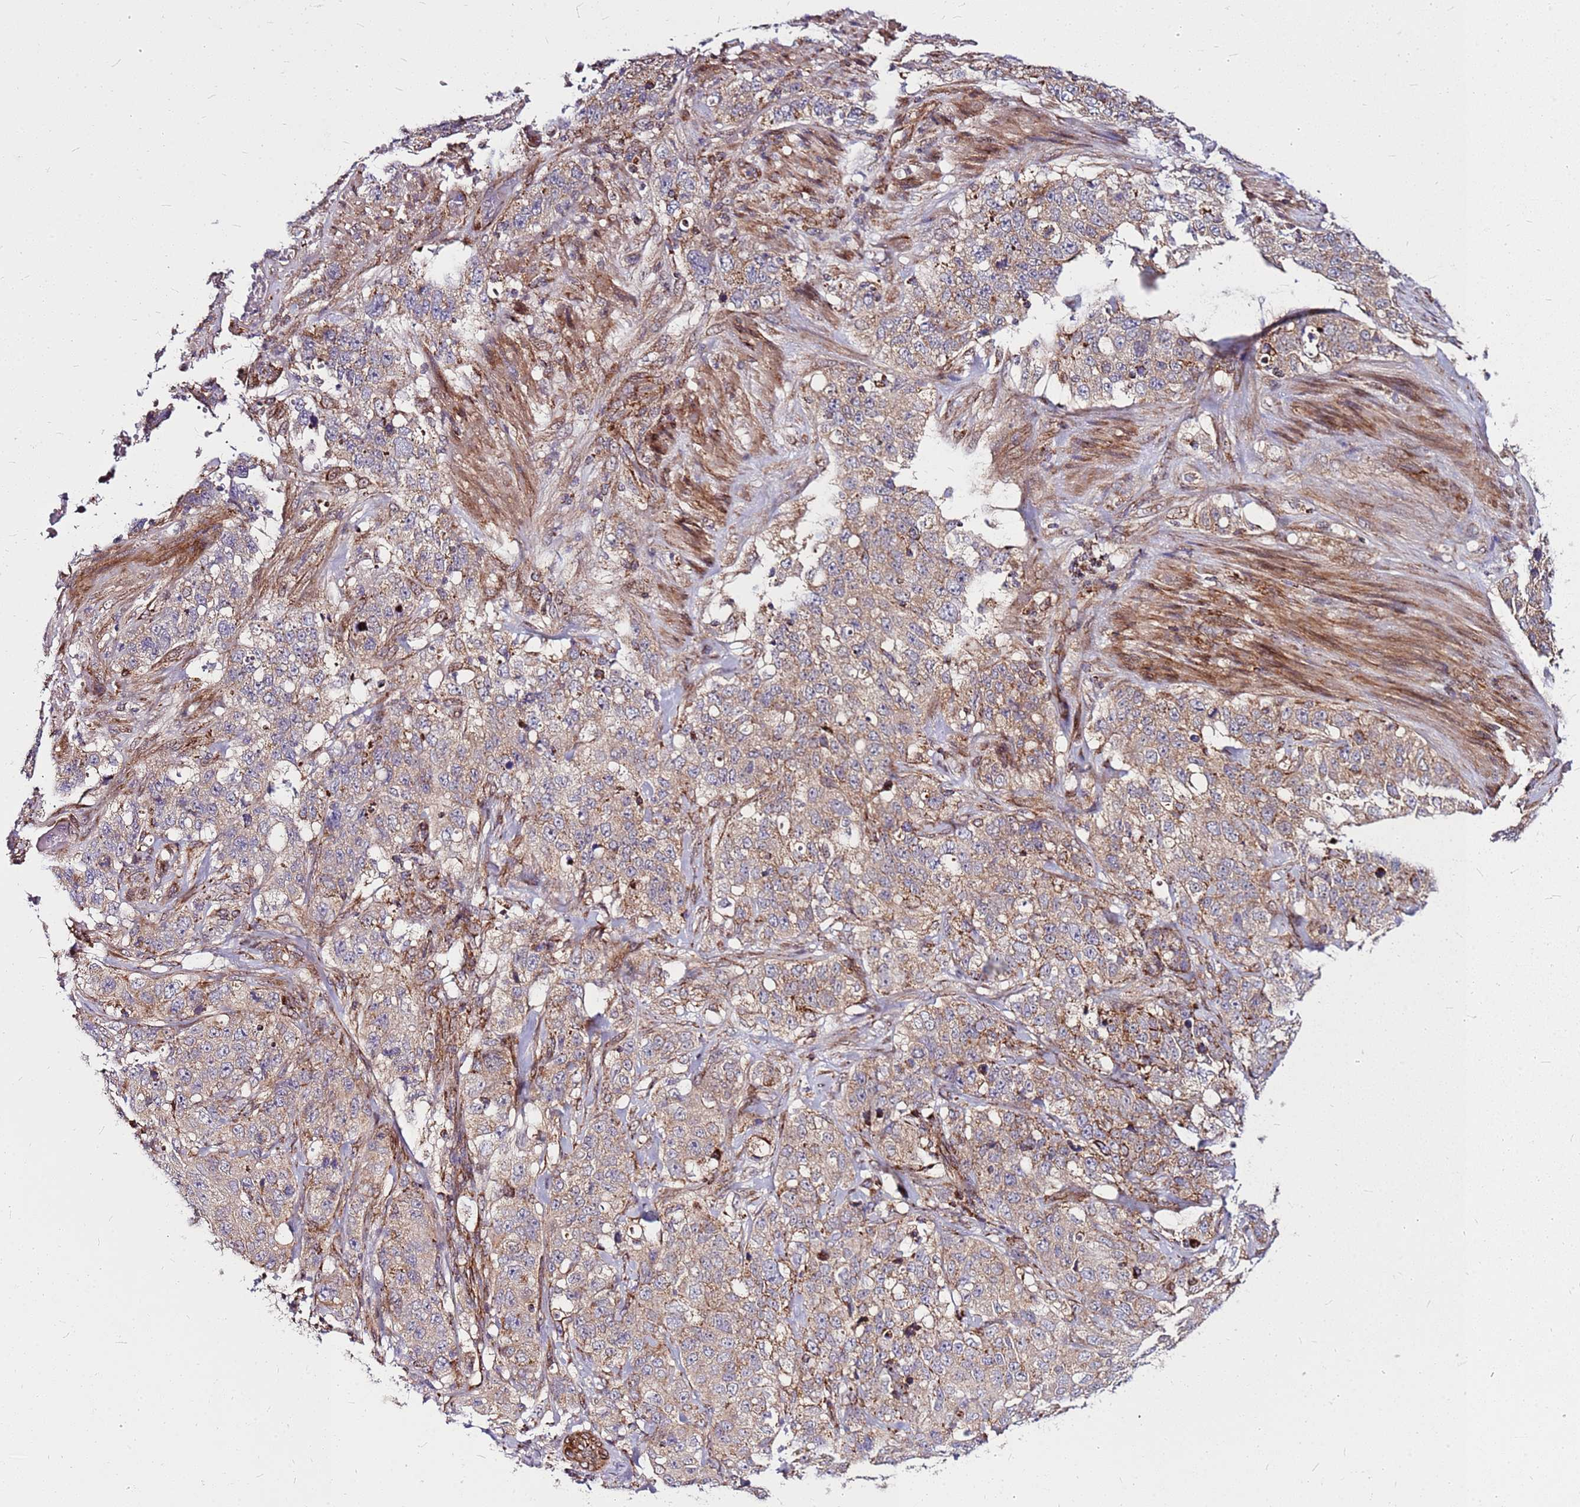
{"staining": {"intensity": "weak", "quantity": ">75%", "location": "cytoplasmic/membranous"}, "tissue": "stomach cancer", "cell_type": "Tumor cells", "image_type": "cancer", "snomed": [{"axis": "morphology", "description": "Adenocarcinoma, NOS"}, {"axis": "topography", "description": "Stomach"}], "caption": "Protein expression analysis of adenocarcinoma (stomach) reveals weak cytoplasmic/membranous staining in about >75% of tumor cells. The protein of interest is shown in brown color, while the nuclei are stained blue.", "gene": "OR51T1", "patient": {"sex": "male", "age": 48}}